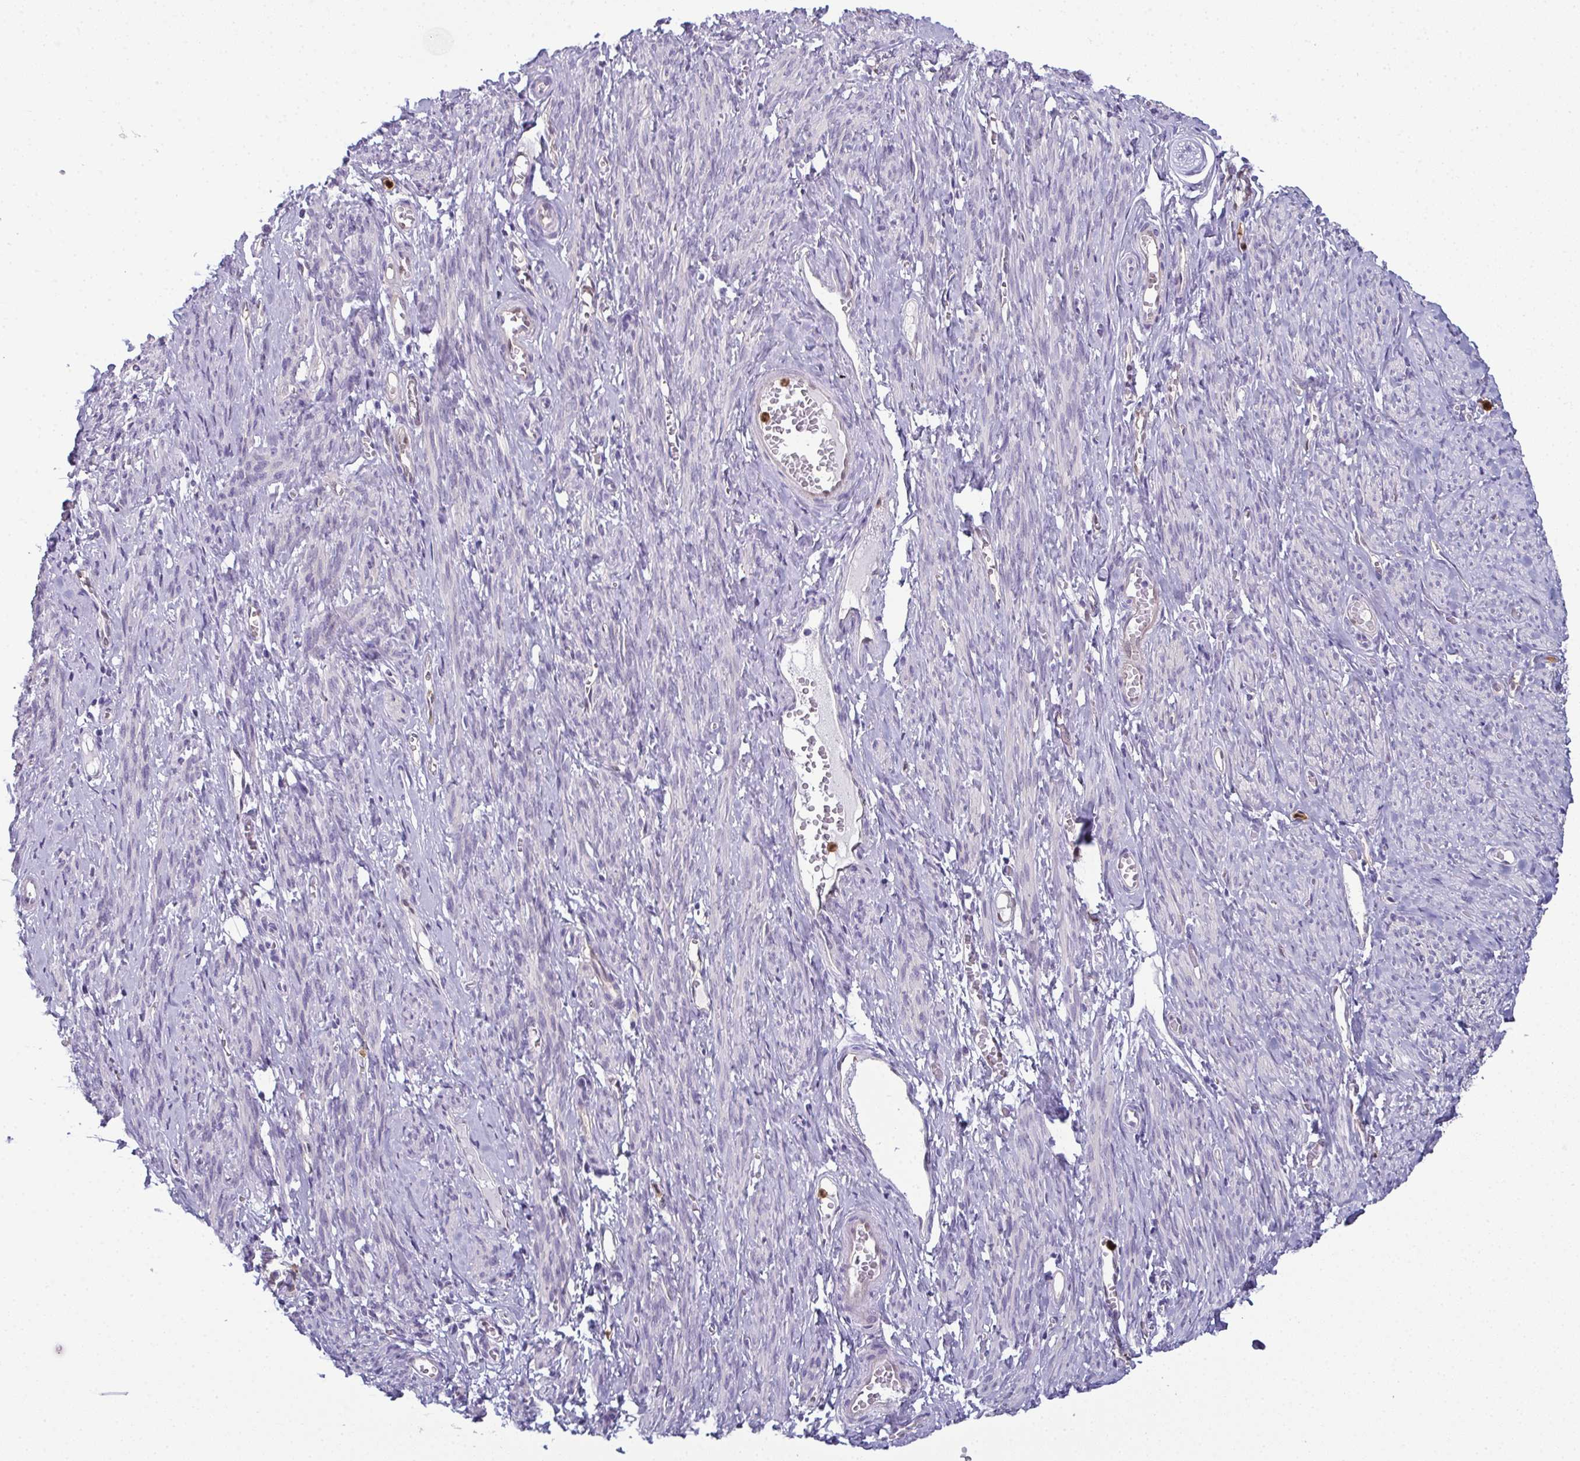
{"staining": {"intensity": "negative", "quantity": "none", "location": "none"}, "tissue": "smooth muscle", "cell_type": "Smooth muscle cells", "image_type": "normal", "snomed": [{"axis": "morphology", "description": "Normal tissue, NOS"}, {"axis": "topography", "description": "Smooth muscle"}], "caption": "A micrograph of human smooth muscle is negative for staining in smooth muscle cells.", "gene": "CDA", "patient": {"sex": "female", "age": 65}}